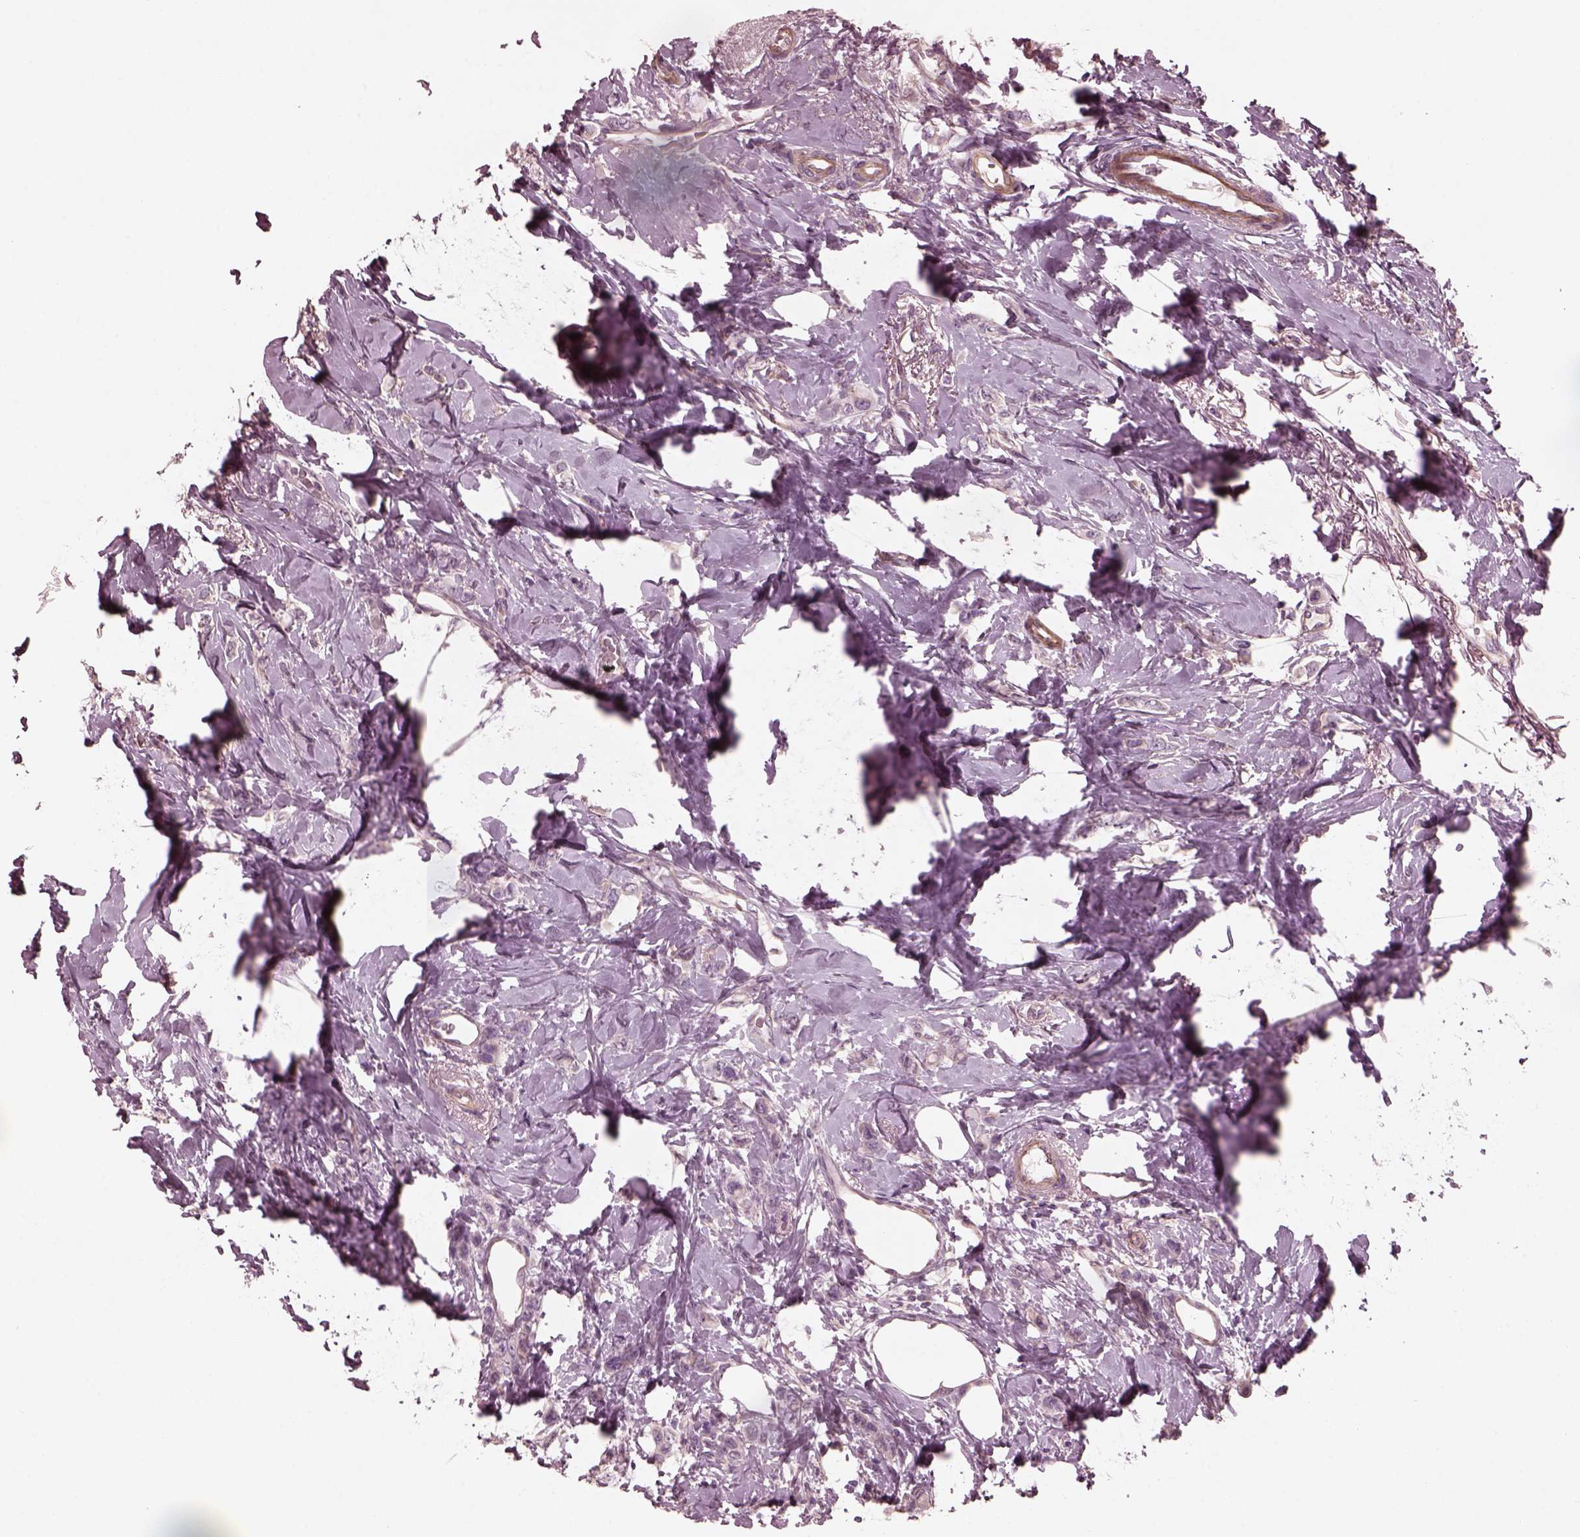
{"staining": {"intensity": "negative", "quantity": "none", "location": "none"}, "tissue": "breast cancer", "cell_type": "Tumor cells", "image_type": "cancer", "snomed": [{"axis": "morphology", "description": "Lobular carcinoma"}, {"axis": "topography", "description": "Breast"}], "caption": "Histopathology image shows no protein positivity in tumor cells of lobular carcinoma (breast) tissue.", "gene": "KIF6", "patient": {"sex": "female", "age": 66}}